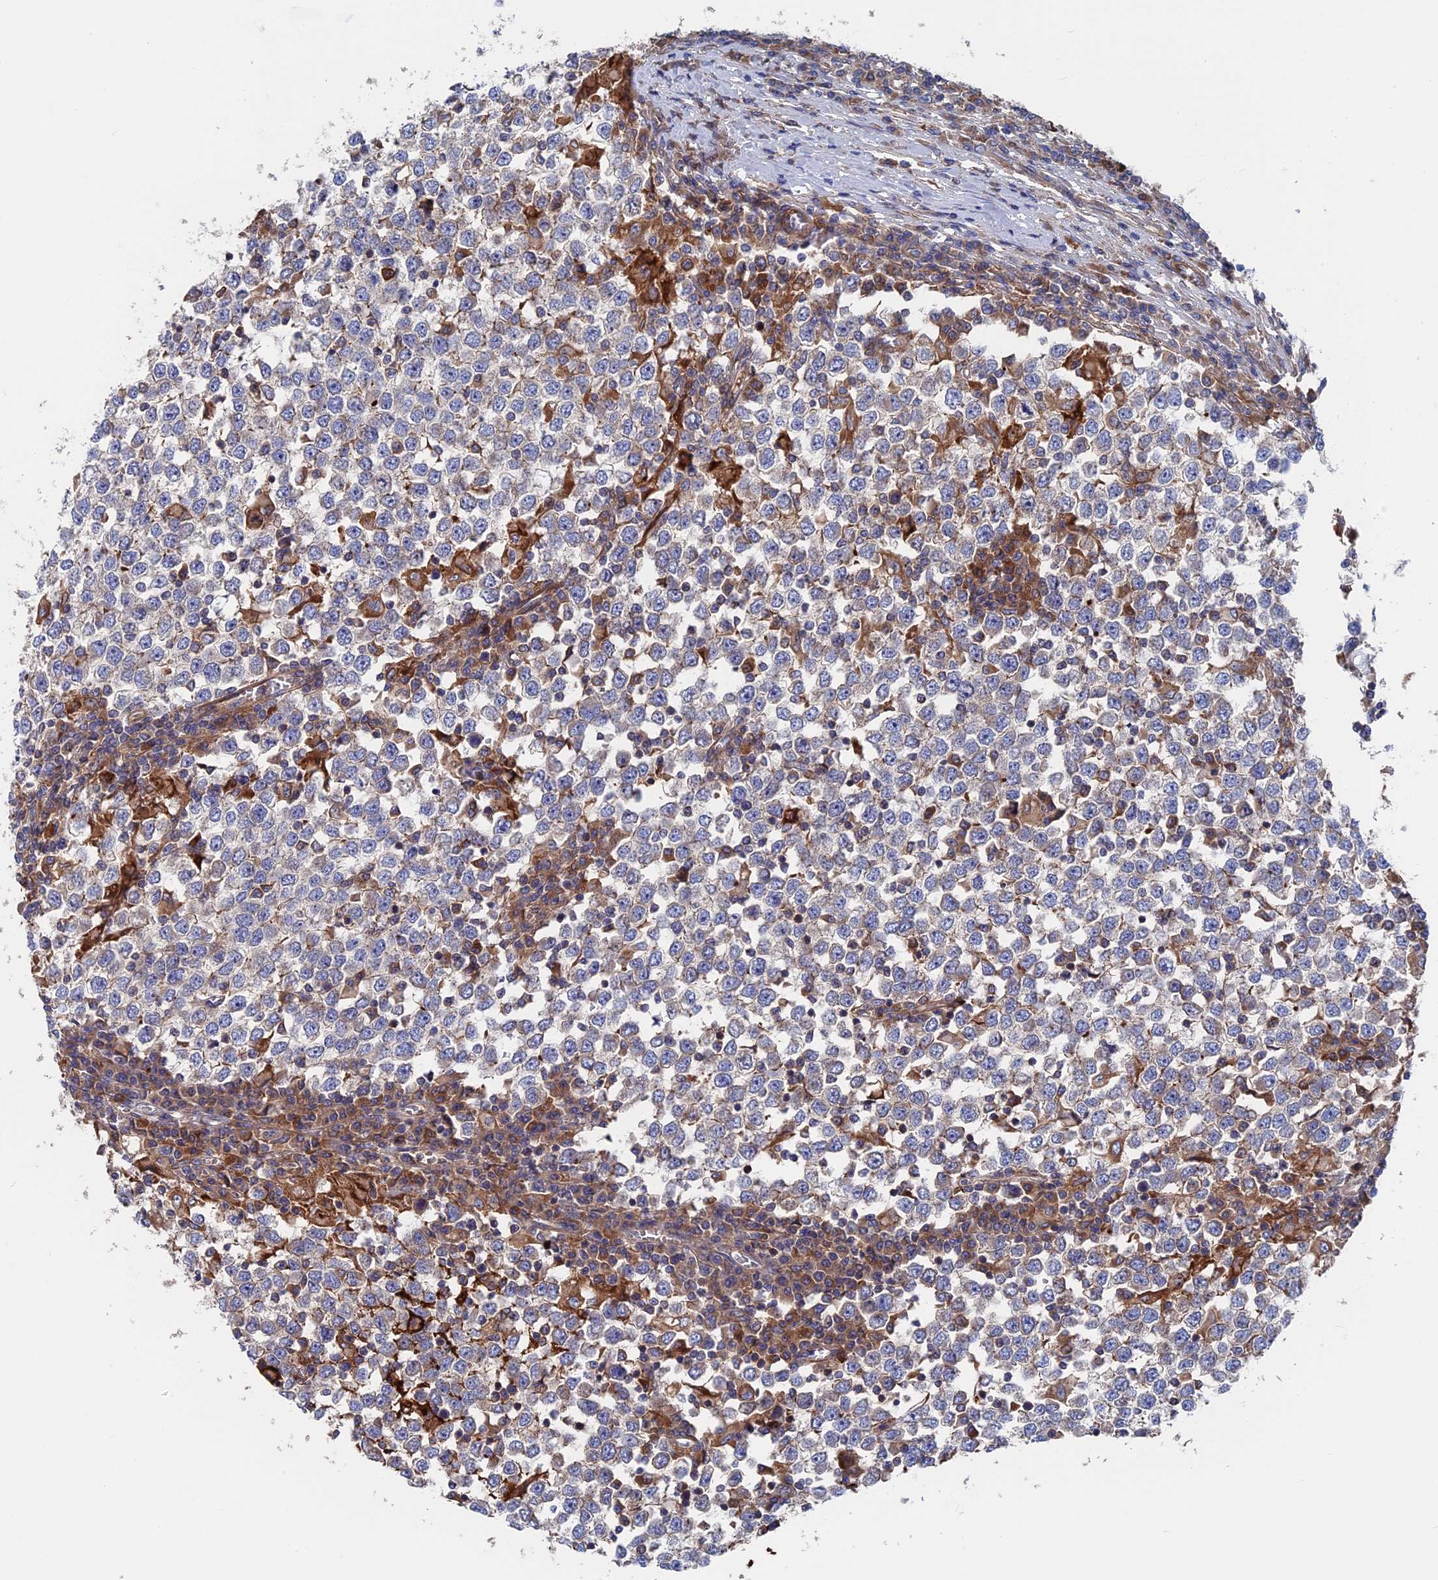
{"staining": {"intensity": "weak", "quantity": "<25%", "location": "cytoplasmic/membranous"}, "tissue": "testis cancer", "cell_type": "Tumor cells", "image_type": "cancer", "snomed": [{"axis": "morphology", "description": "Seminoma, NOS"}, {"axis": "topography", "description": "Testis"}], "caption": "High magnification brightfield microscopy of testis seminoma stained with DAB (3,3'-diaminobenzidine) (brown) and counterstained with hematoxylin (blue): tumor cells show no significant staining.", "gene": "DNAJC3", "patient": {"sex": "male", "age": 65}}